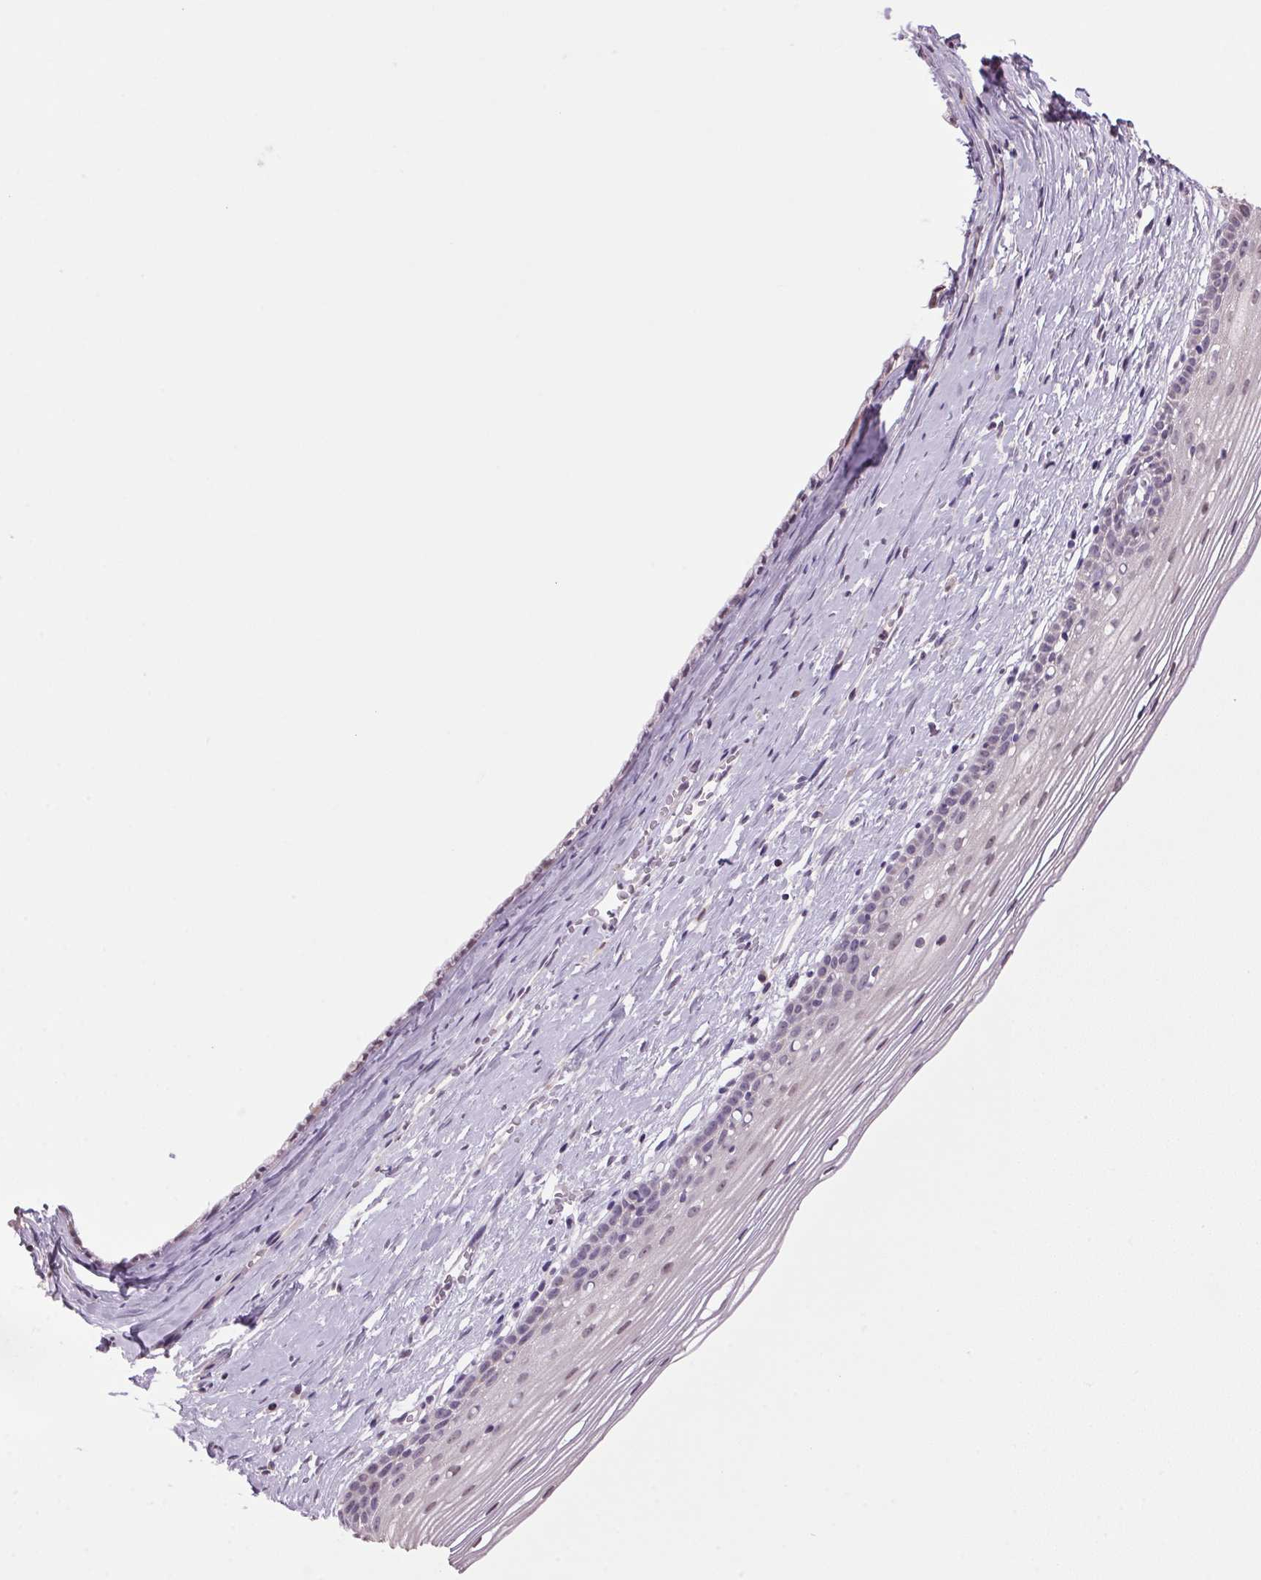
{"staining": {"intensity": "negative", "quantity": "none", "location": "none"}, "tissue": "cervix", "cell_type": "Glandular cells", "image_type": "normal", "snomed": [{"axis": "morphology", "description": "Normal tissue, NOS"}, {"axis": "topography", "description": "Cervix"}], "caption": "Immunohistochemical staining of normal human cervix displays no significant expression in glandular cells.", "gene": "VWA3B", "patient": {"sex": "female", "age": 40}}